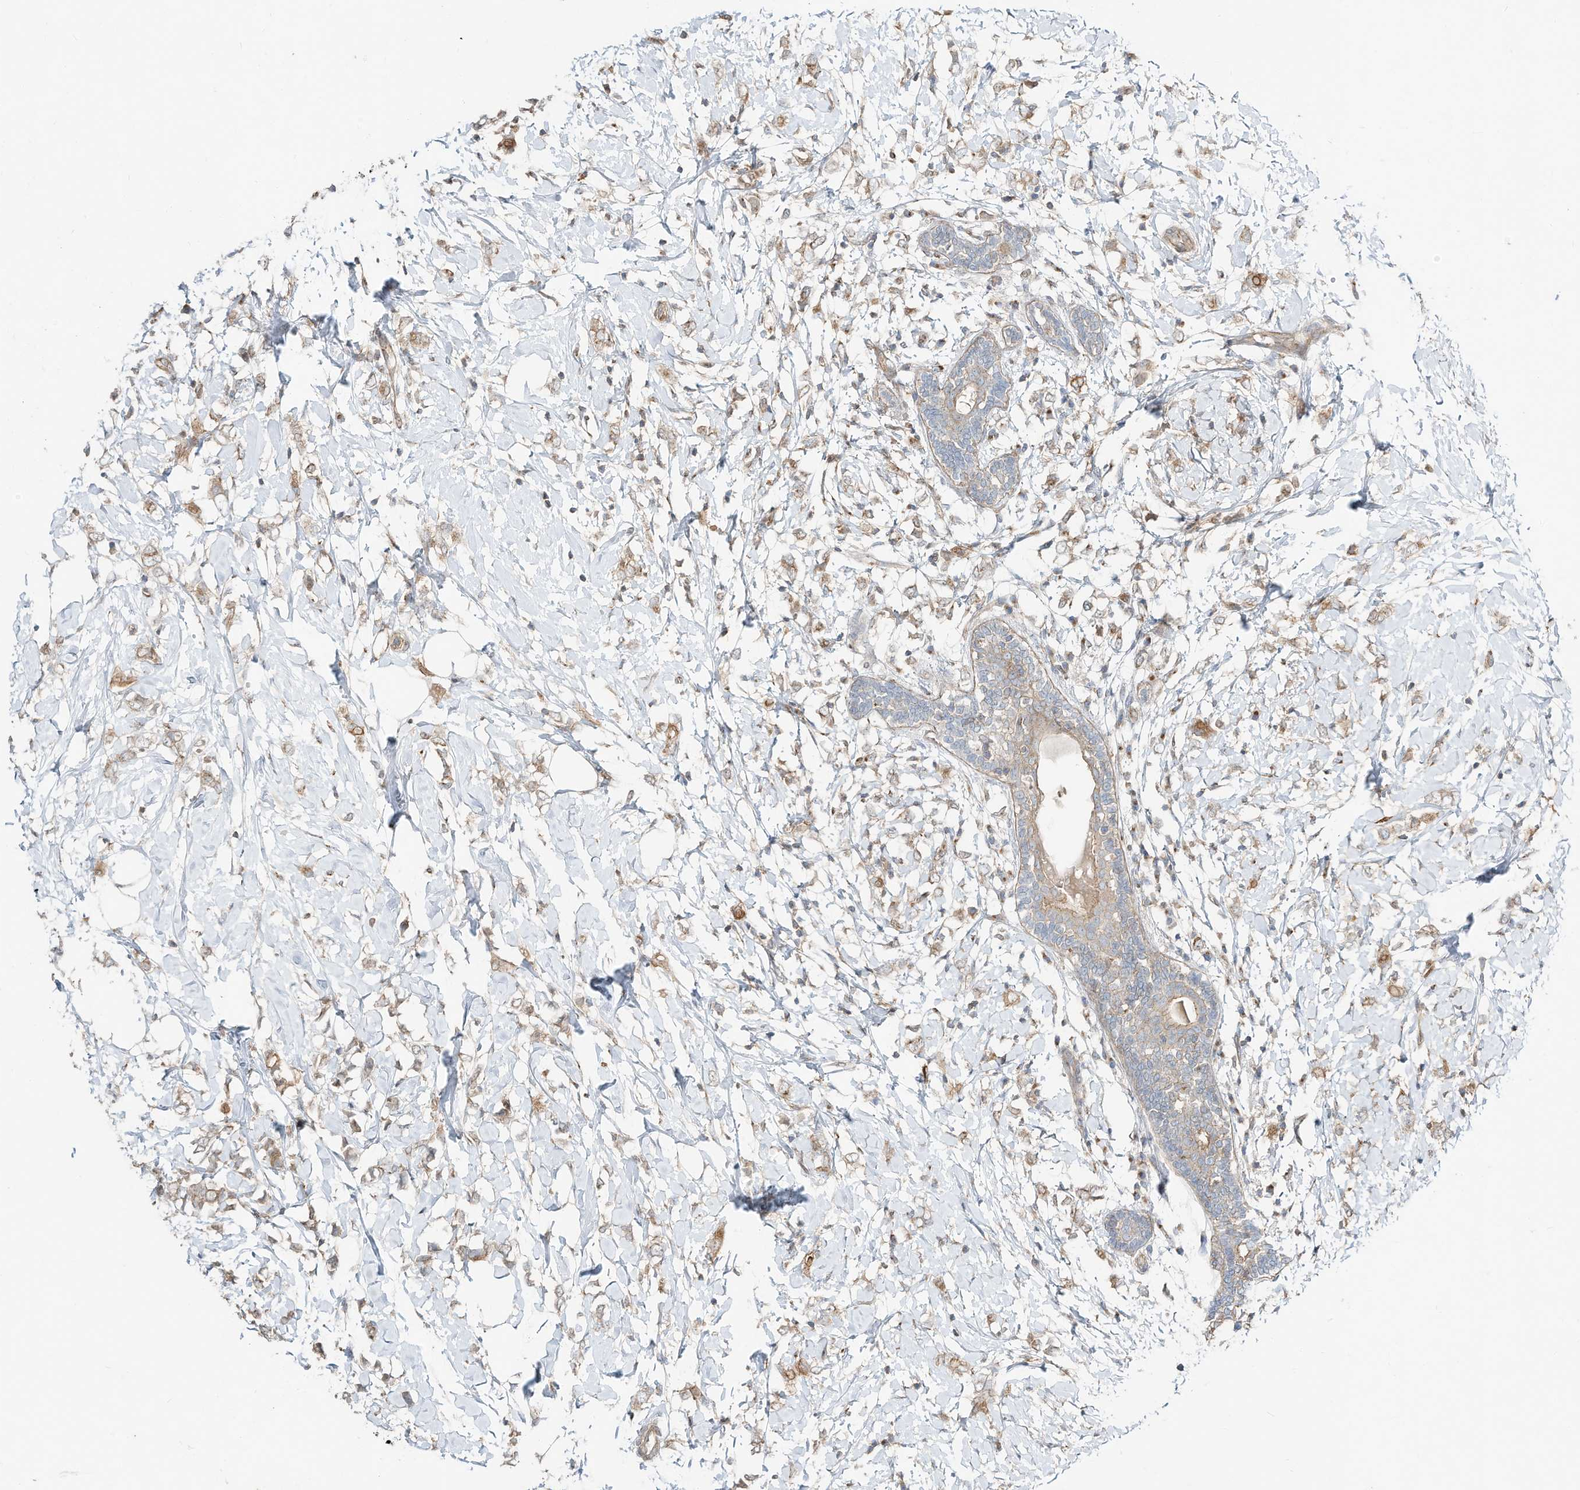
{"staining": {"intensity": "moderate", "quantity": ">75%", "location": "cytoplasmic/membranous"}, "tissue": "breast cancer", "cell_type": "Tumor cells", "image_type": "cancer", "snomed": [{"axis": "morphology", "description": "Normal tissue, NOS"}, {"axis": "morphology", "description": "Lobular carcinoma"}, {"axis": "topography", "description": "Breast"}], "caption": "This is a micrograph of IHC staining of breast cancer, which shows moderate positivity in the cytoplasmic/membranous of tumor cells.", "gene": "CUX1", "patient": {"sex": "female", "age": 47}}